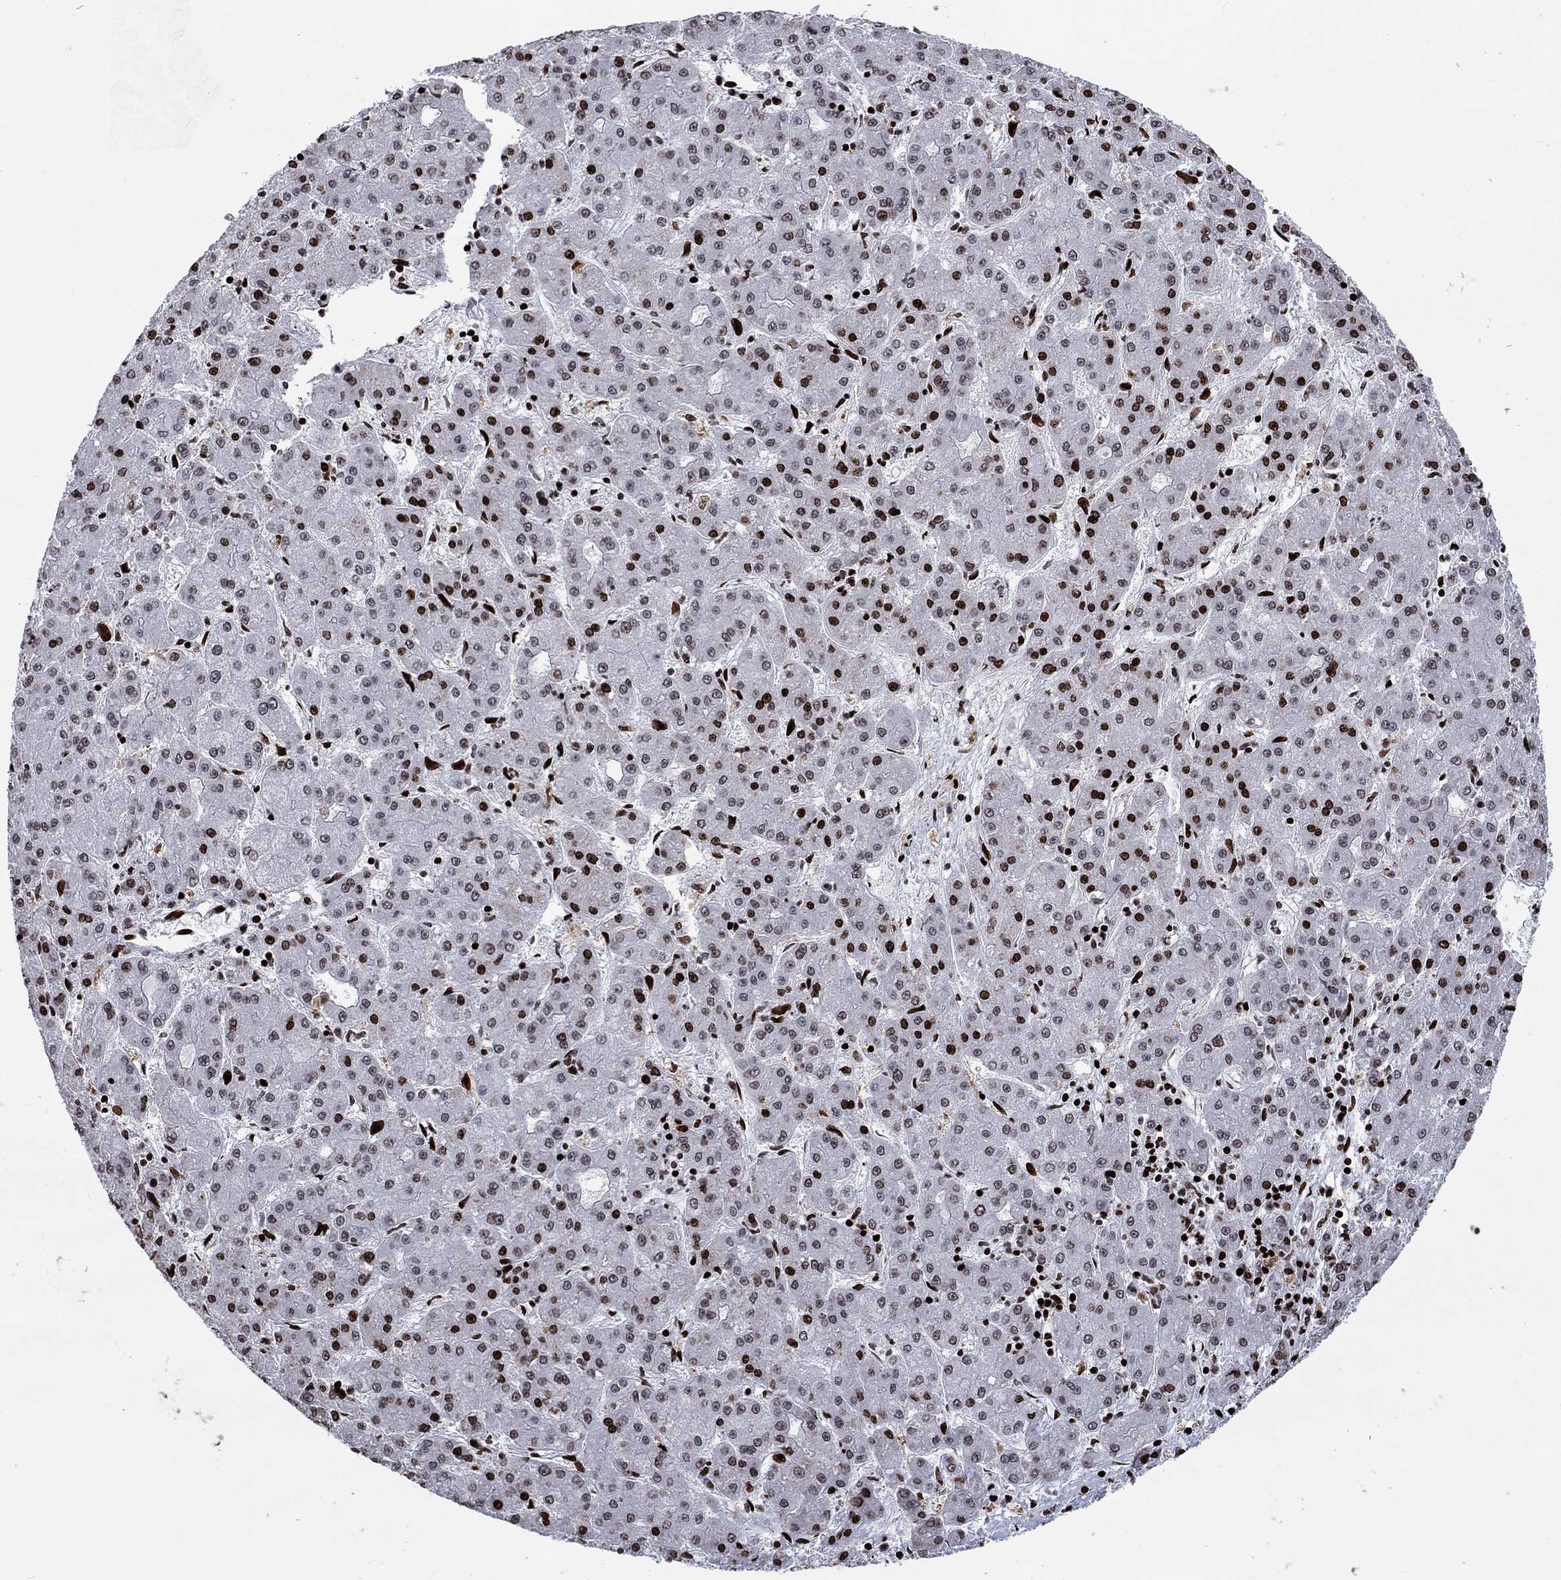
{"staining": {"intensity": "strong", "quantity": "<25%", "location": "nuclear"}, "tissue": "liver cancer", "cell_type": "Tumor cells", "image_type": "cancer", "snomed": [{"axis": "morphology", "description": "Carcinoma, Hepatocellular, NOS"}, {"axis": "topography", "description": "Liver"}], "caption": "Protein expression analysis of human liver cancer (hepatocellular carcinoma) reveals strong nuclear staining in about <25% of tumor cells. Using DAB (brown) and hematoxylin (blue) stains, captured at high magnification using brightfield microscopy.", "gene": "SRSF3", "patient": {"sex": "male", "age": 73}}